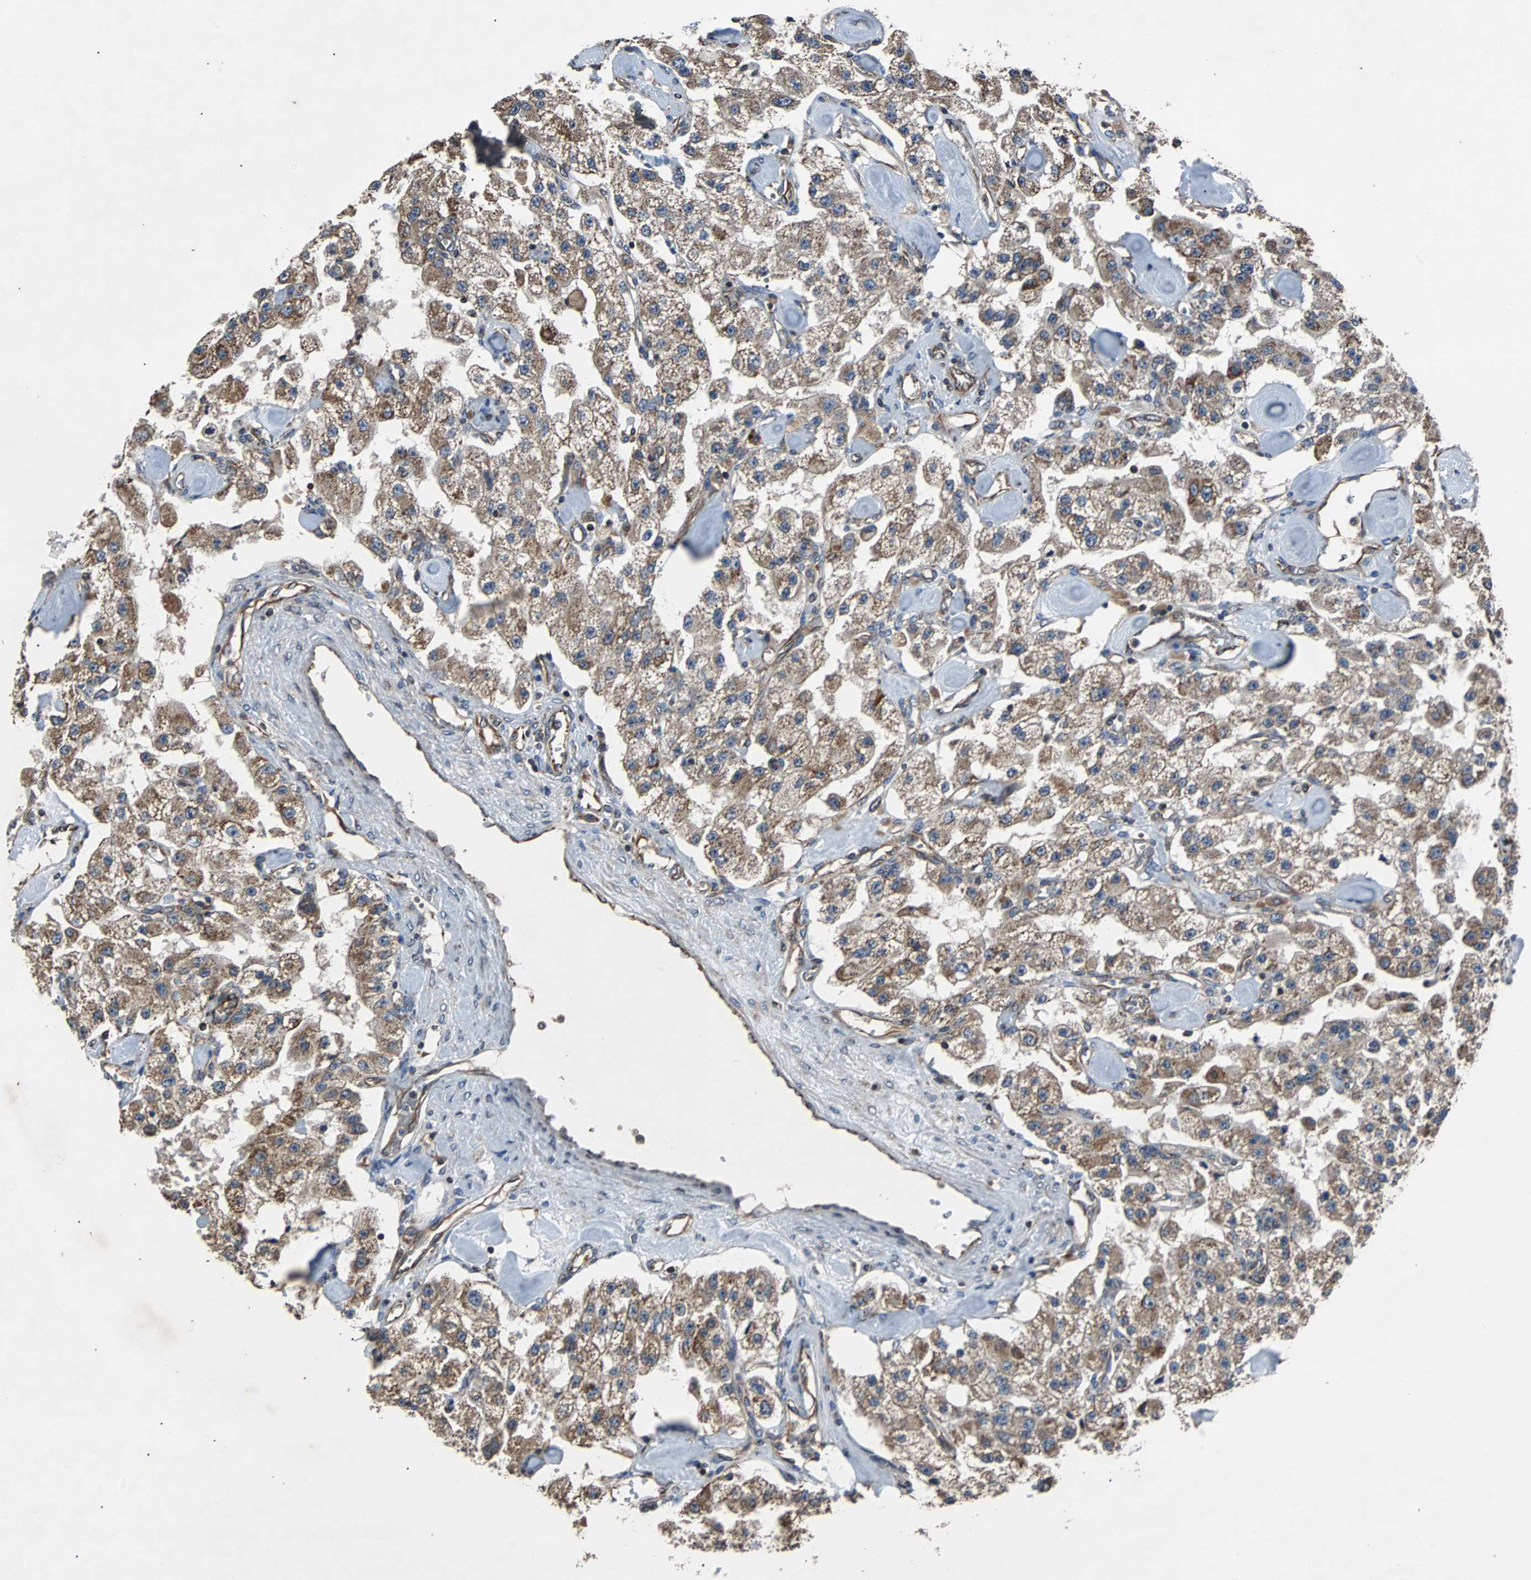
{"staining": {"intensity": "weak", "quantity": ">75%", "location": "cytoplasmic/membranous"}, "tissue": "carcinoid", "cell_type": "Tumor cells", "image_type": "cancer", "snomed": [{"axis": "morphology", "description": "Carcinoid, malignant, NOS"}, {"axis": "topography", "description": "Pancreas"}], "caption": "Protein expression analysis of carcinoid (malignant) exhibits weak cytoplasmic/membranous expression in about >75% of tumor cells.", "gene": "ACTR3", "patient": {"sex": "male", "age": 41}}